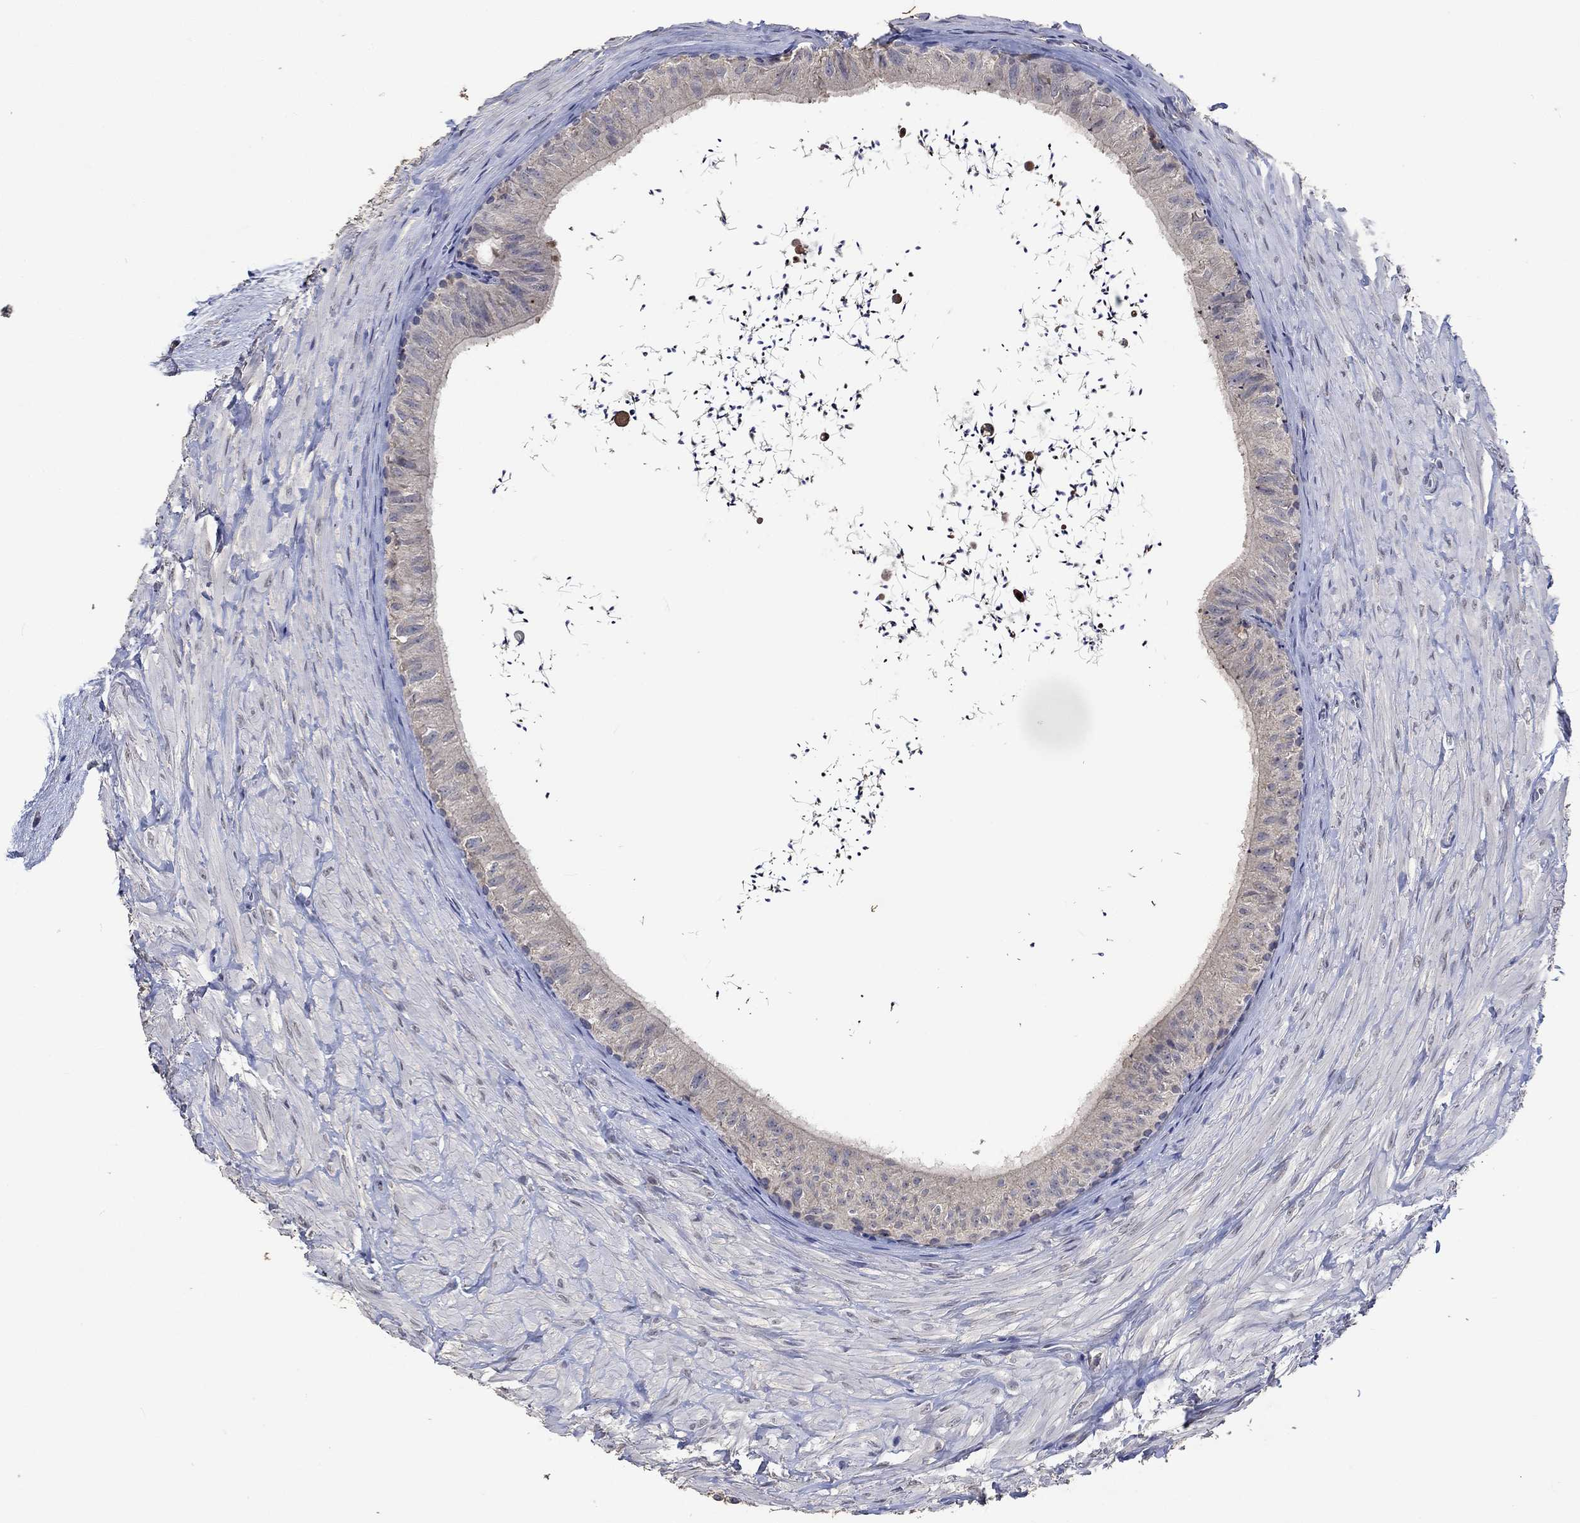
{"staining": {"intensity": "negative", "quantity": "none", "location": "none"}, "tissue": "epididymis", "cell_type": "Glandular cells", "image_type": "normal", "snomed": [{"axis": "morphology", "description": "Normal tissue, NOS"}, {"axis": "topography", "description": "Epididymis"}], "caption": "Glandular cells show no significant protein positivity in unremarkable epididymis. (IHC, brightfield microscopy, high magnification).", "gene": "PTPN20", "patient": {"sex": "male", "age": 32}}